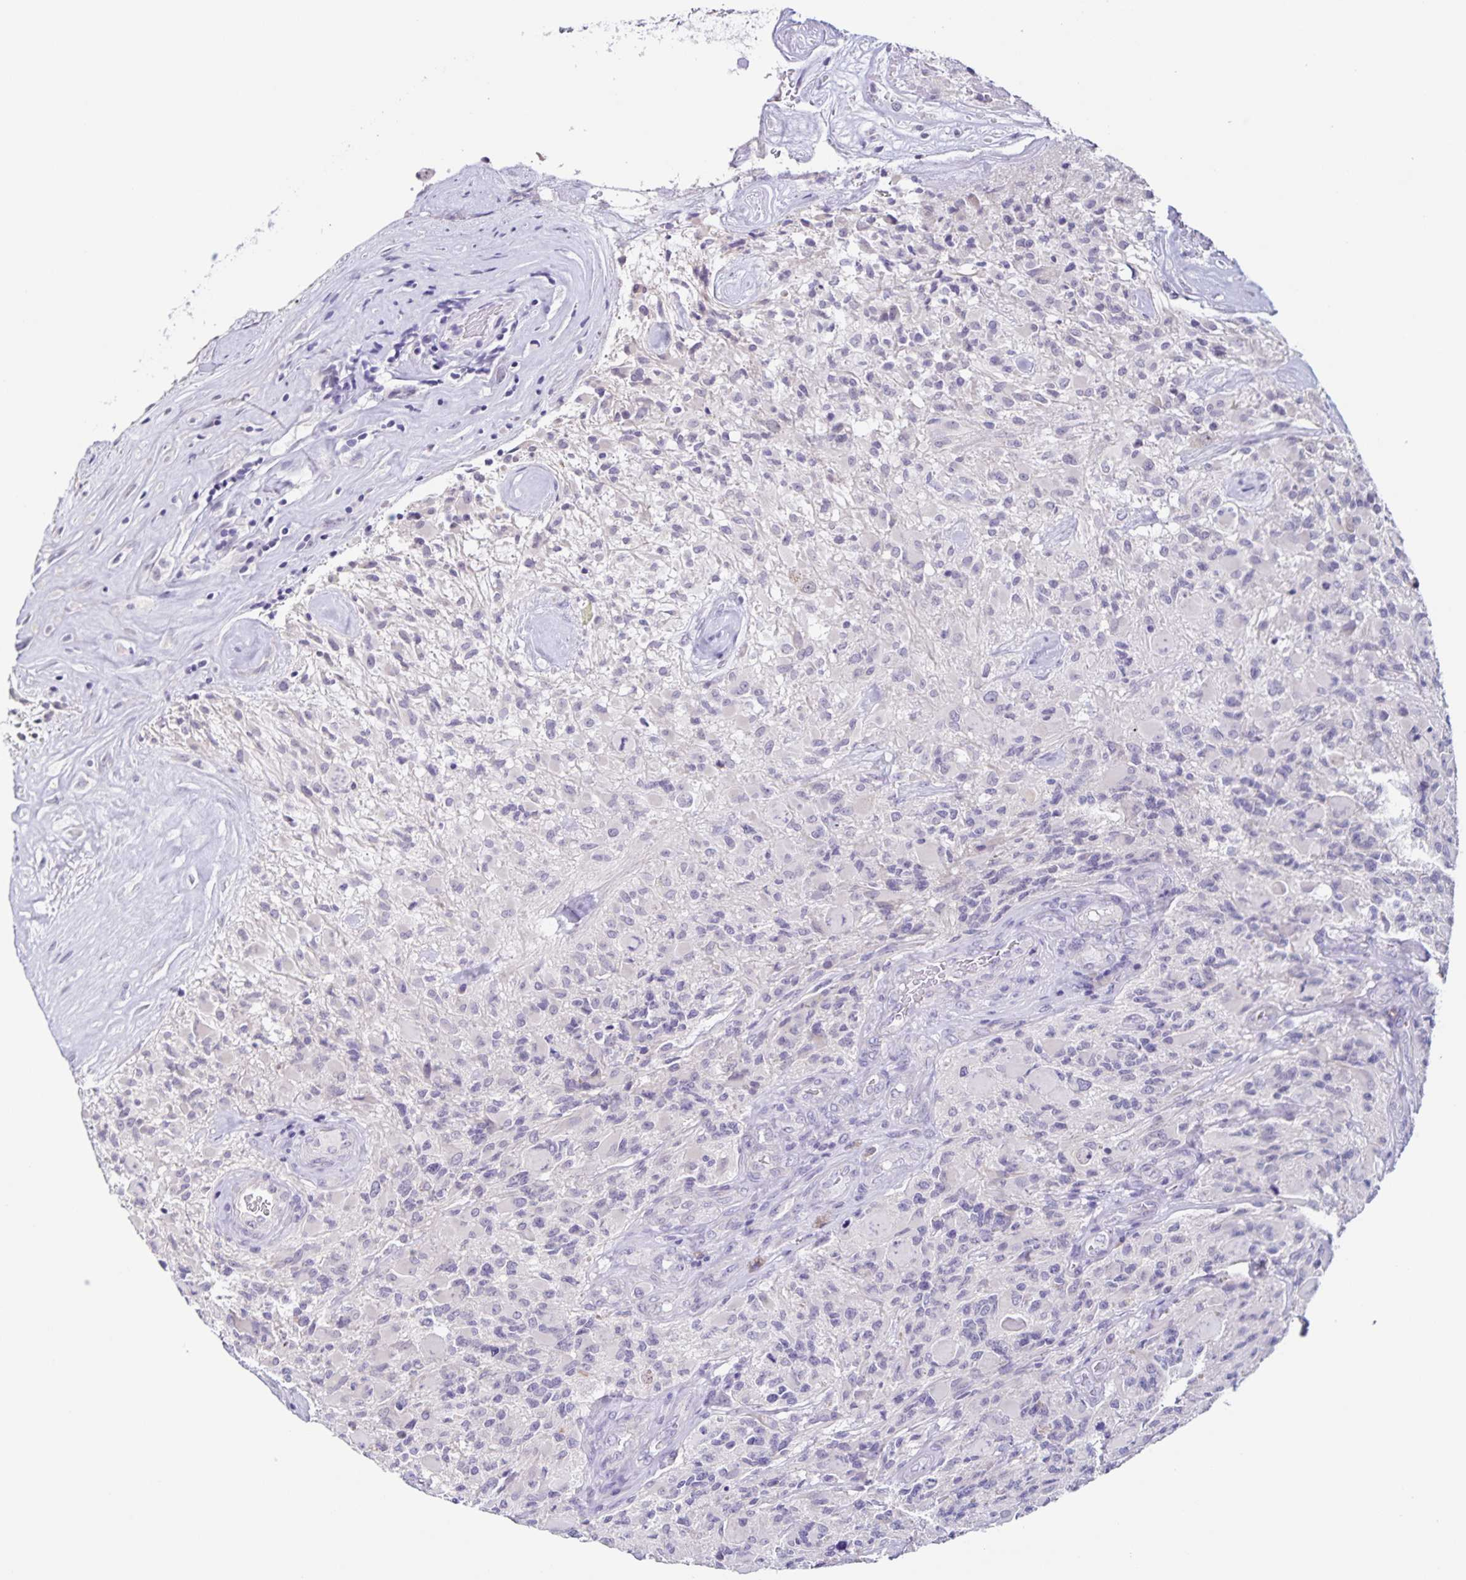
{"staining": {"intensity": "negative", "quantity": "none", "location": "none"}, "tissue": "glioma", "cell_type": "Tumor cells", "image_type": "cancer", "snomed": [{"axis": "morphology", "description": "Glioma, malignant, High grade"}, {"axis": "topography", "description": "Brain"}], "caption": "Malignant high-grade glioma was stained to show a protein in brown. There is no significant positivity in tumor cells.", "gene": "SLC12A3", "patient": {"sex": "female", "age": 65}}